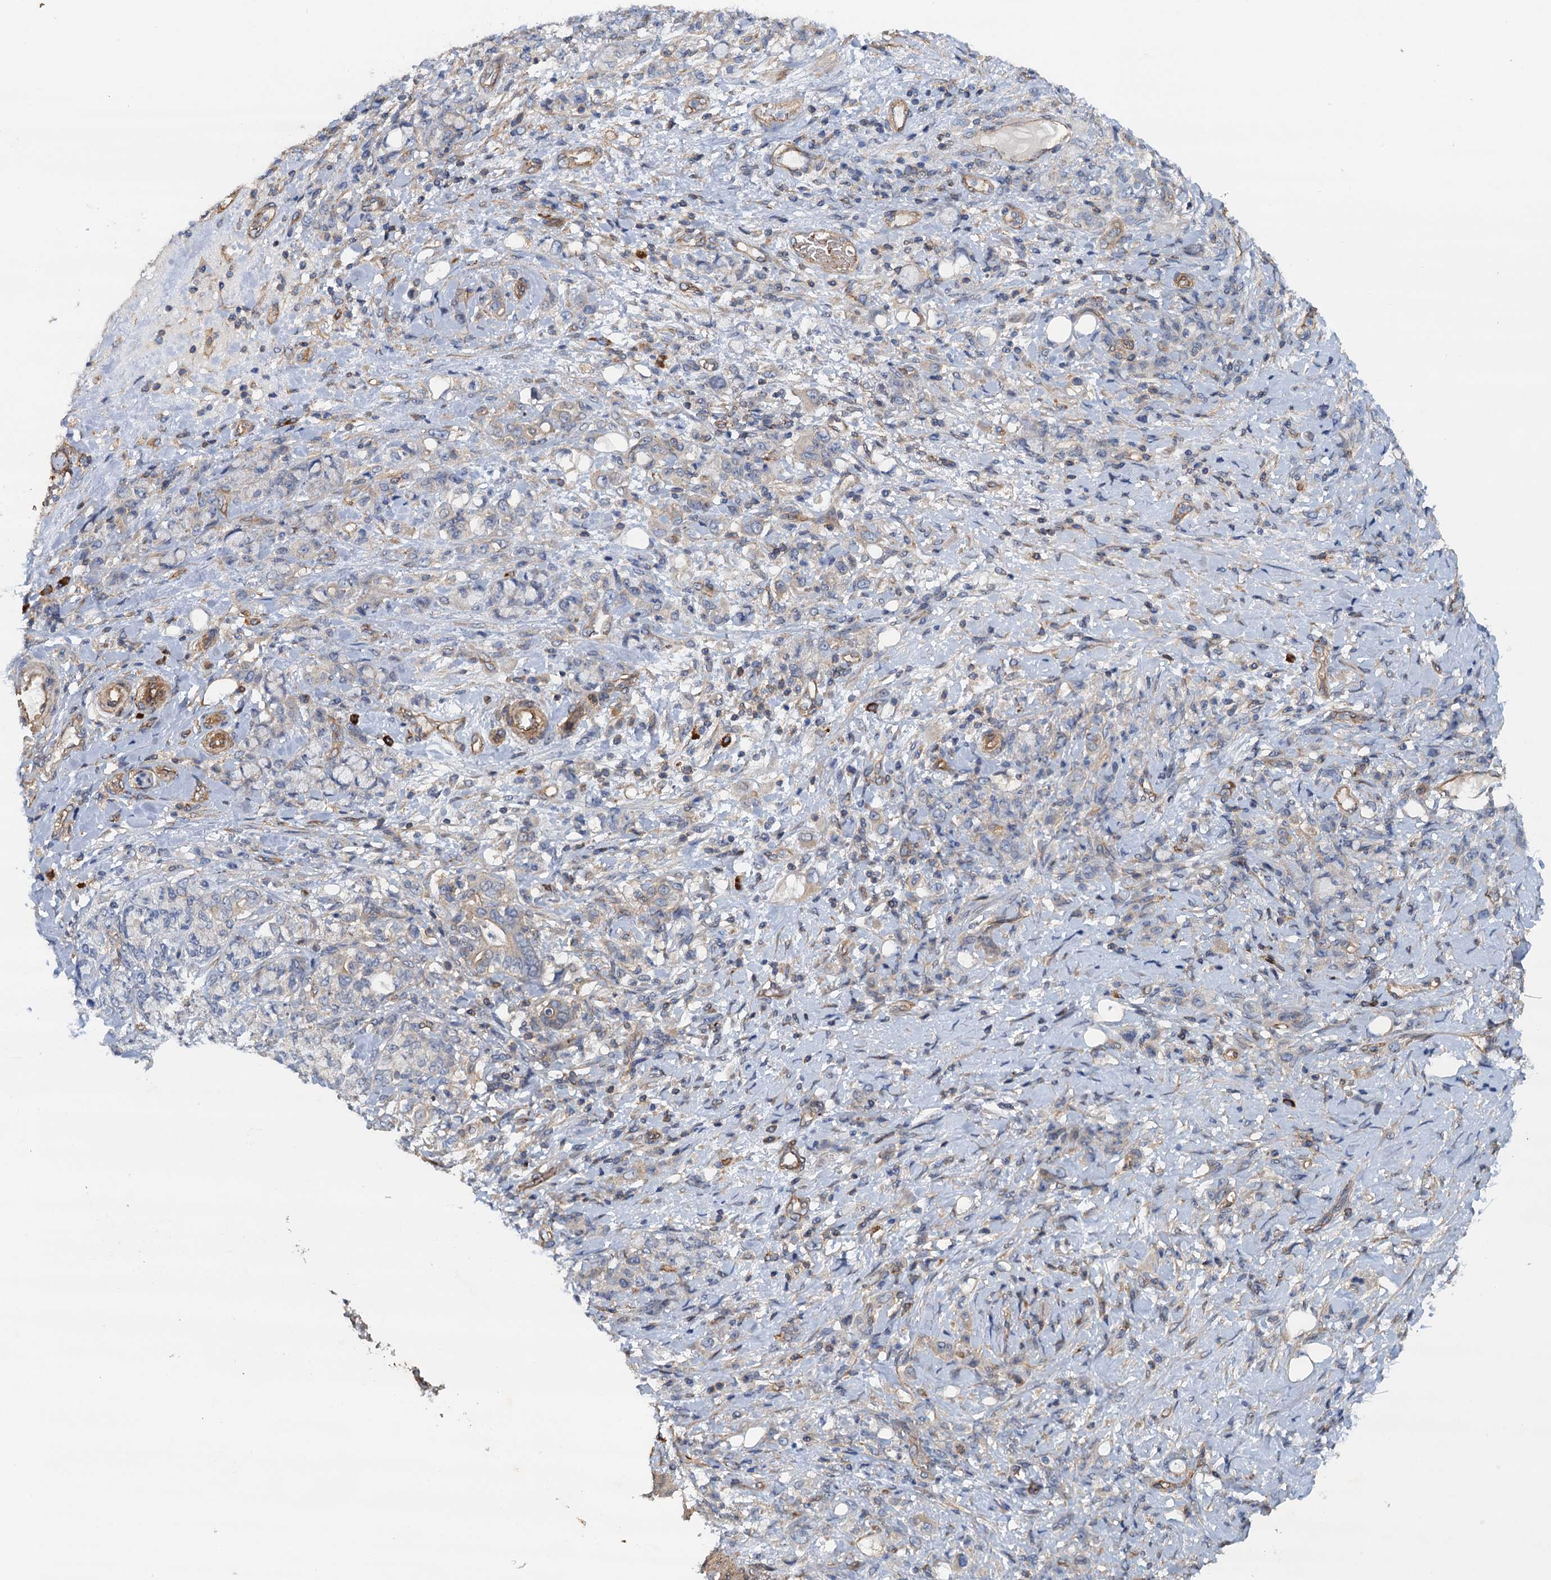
{"staining": {"intensity": "weak", "quantity": "<25%", "location": "cytoplasmic/membranous"}, "tissue": "stomach cancer", "cell_type": "Tumor cells", "image_type": "cancer", "snomed": [{"axis": "morphology", "description": "Adenocarcinoma, NOS"}, {"axis": "topography", "description": "Stomach"}], "caption": "A high-resolution photomicrograph shows immunohistochemistry (IHC) staining of stomach cancer, which demonstrates no significant positivity in tumor cells. (DAB (3,3'-diaminobenzidine) IHC with hematoxylin counter stain).", "gene": "ROGDI", "patient": {"sex": "female", "age": 79}}